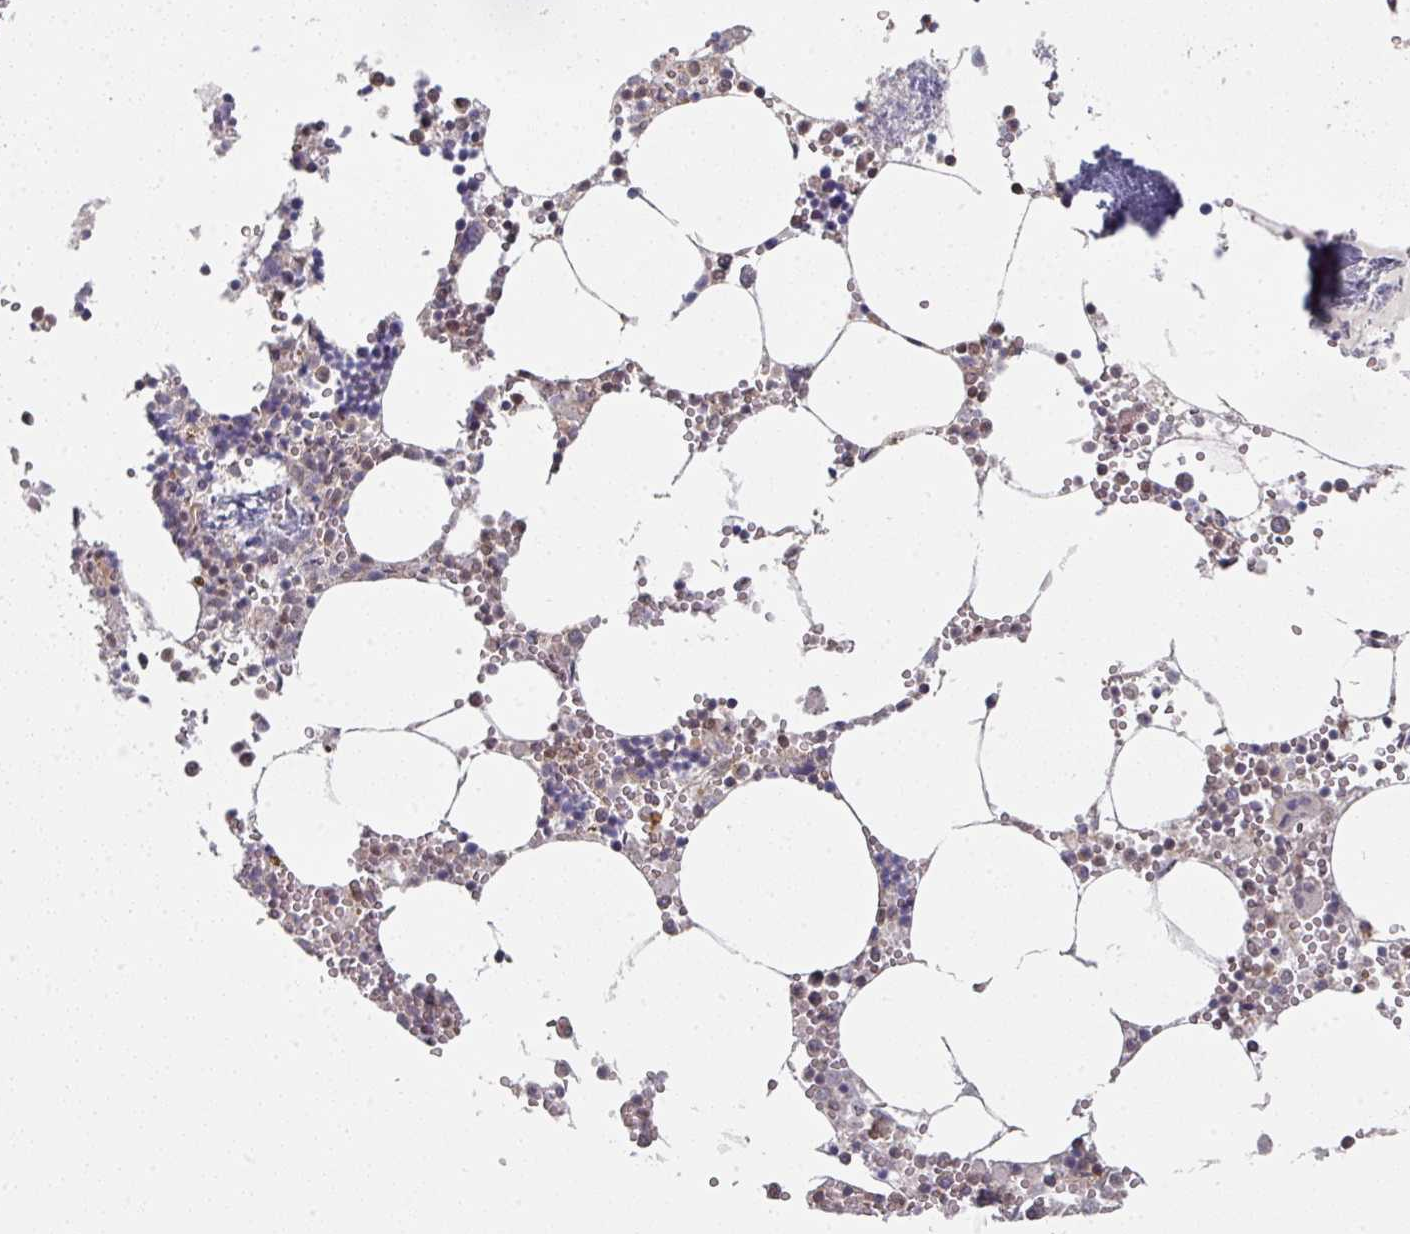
{"staining": {"intensity": "negative", "quantity": "none", "location": "none"}, "tissue": "bone marrow", "cell_type": "Hematopoietic cells", "image_type": "normal", "snomed": [{"axis": "morphology", "description": "Normal tissue, NOS"}, {"axis": "topography", "description": "Bone marrow"}], "caption": "This is a photomicrograph of immunohistochemistry staining of normal bone marrow, which shows no expression in hematopoietic cells.", "gene": "PSME3IP1", "patient": {"sex": "male", "age": 54}}